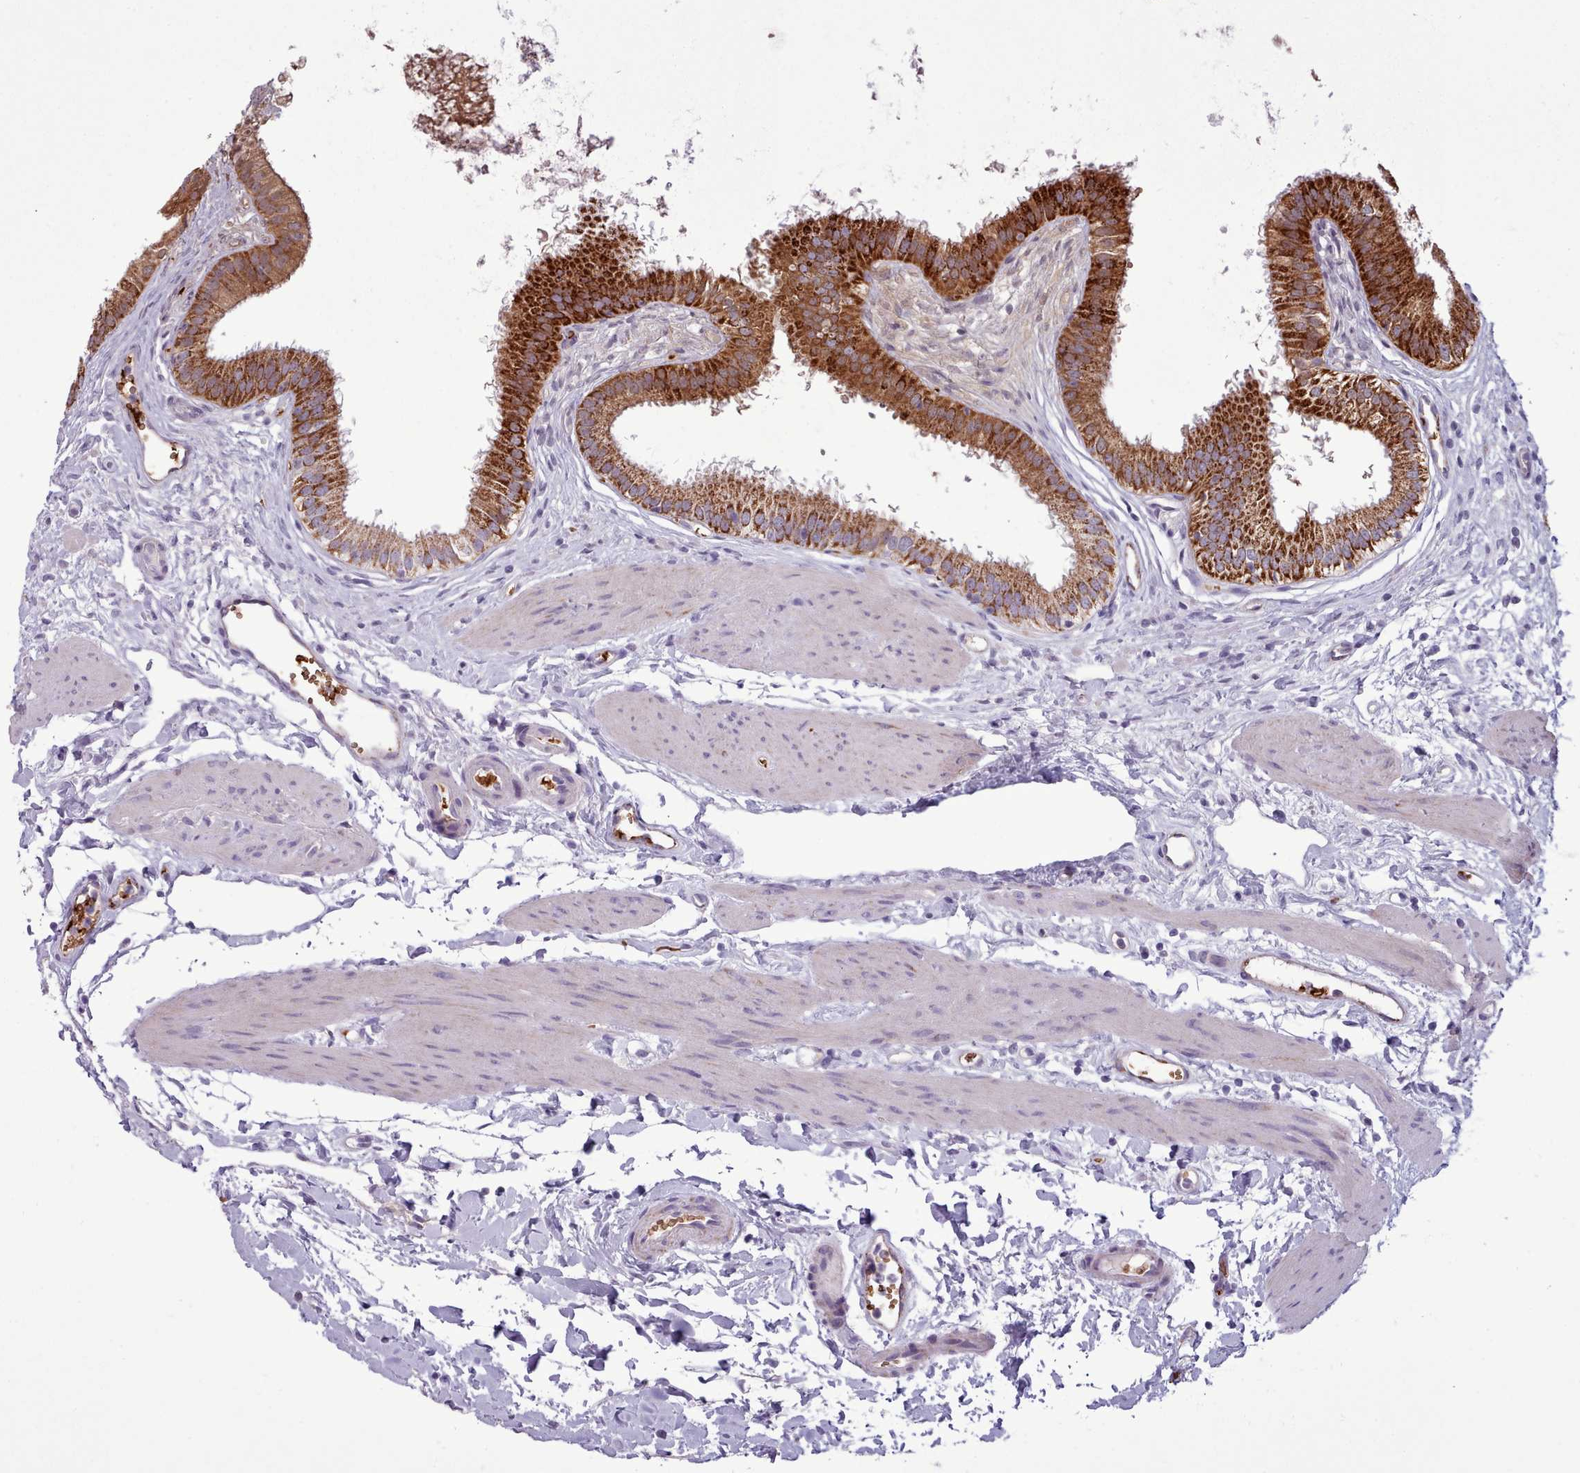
{"staining": {"intensity": "strong", "quantity": ">75%", "location": "cytoplasmic/membranous"}, "tissue": "gallbladder", "cell_type": "Glandular cells", "image_type": "normal", "snomed": [{"axis": "morphology", "description": "Normal tissue, NOS"}, {"axis": "topography", "description": "Gallbladder"}], "caption": "Immunohistochemistry of benign gallbladder displays high levels of strong cytoplasmic/membranous staining in about >75% of glandular cells. The staining was performed using DAB (3,3'-diaminobenzidine) to visualize the protein expression in brown, while the nuclei were stained in blue with hematoxylin (Magnification: 20x).", "gene": "AK4P3", "patient": {"sex": "female", "age": 54}}